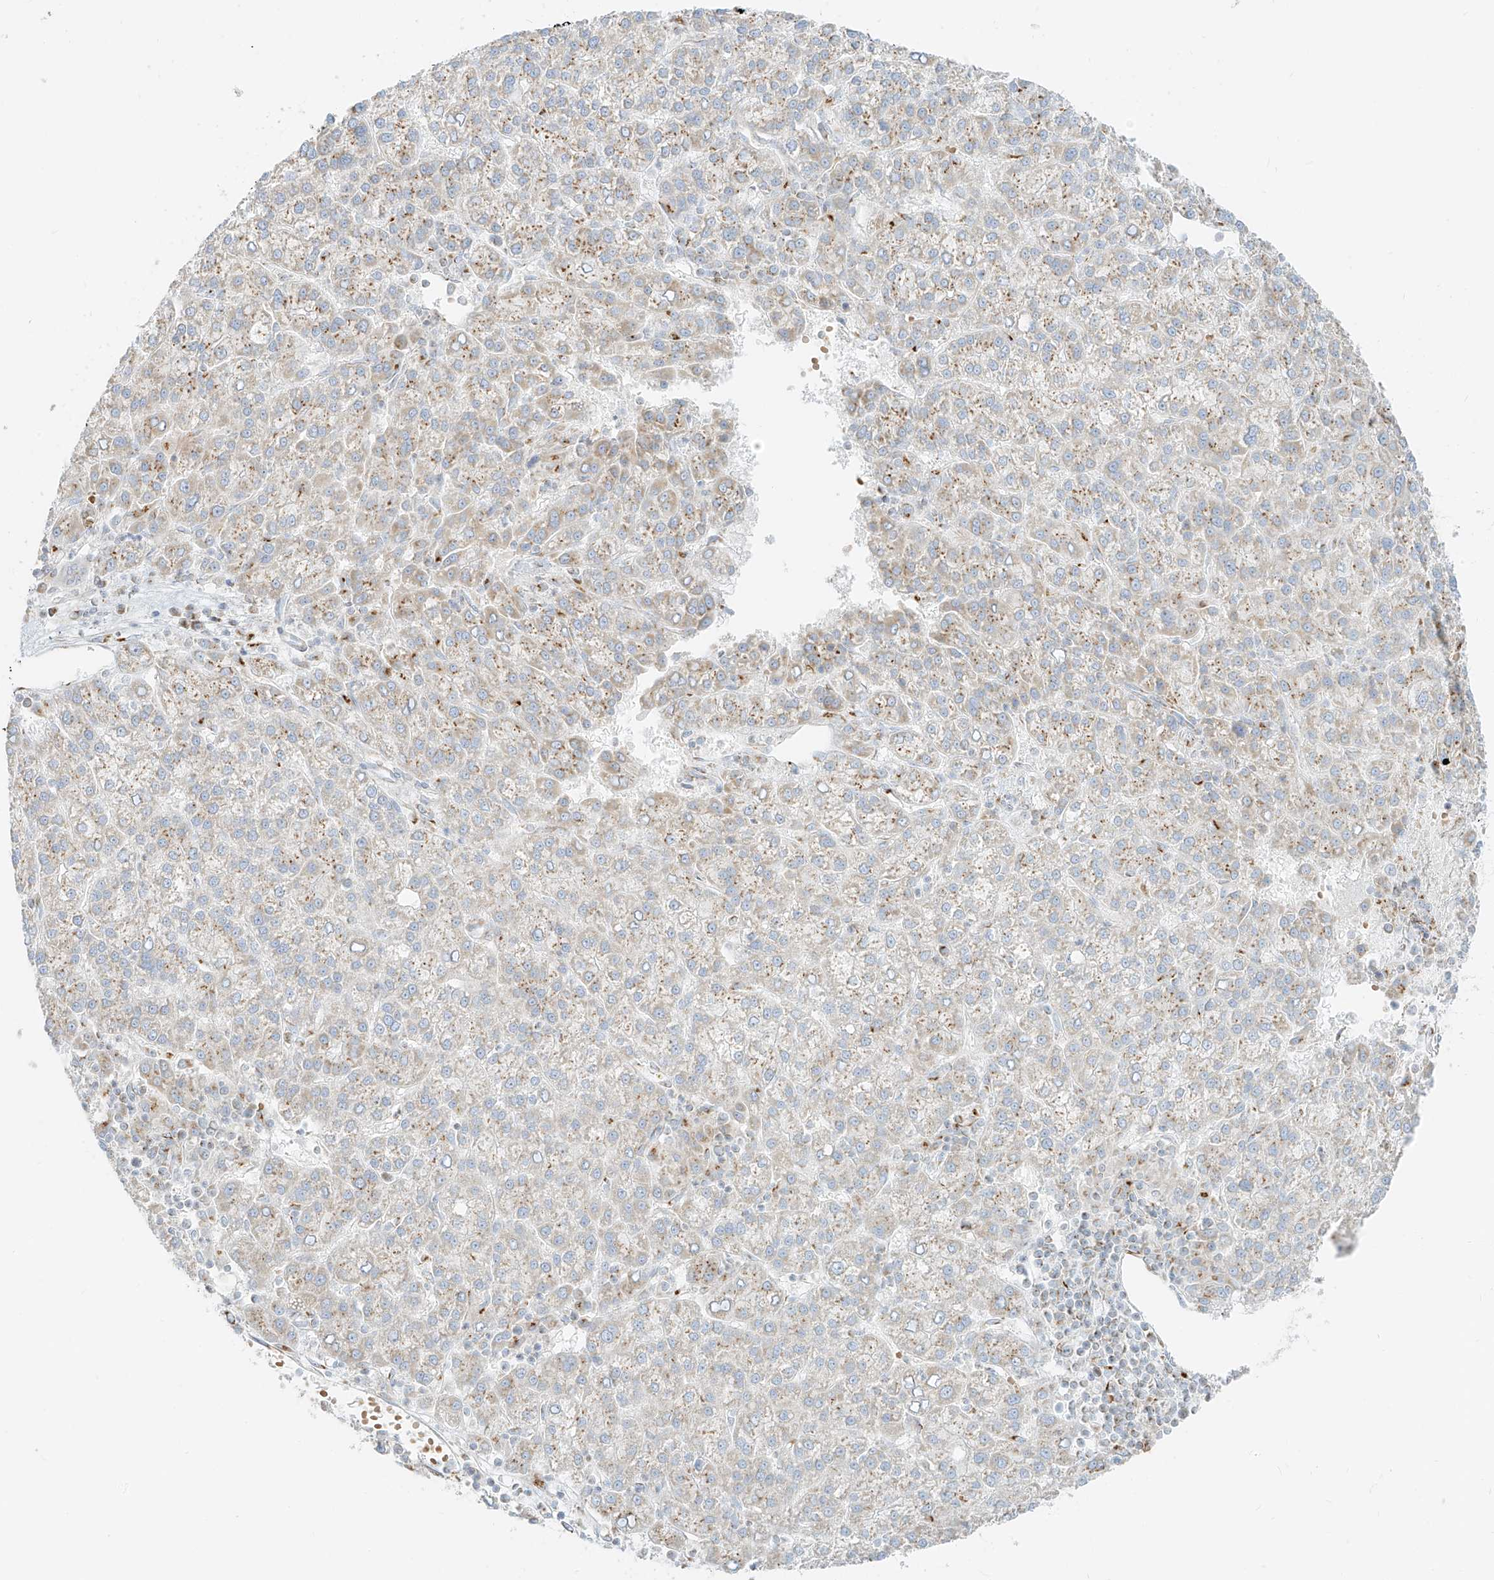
{"staining": {"intensity": "weak", "quantity": "25%-75%", "location": "cytoplasmic/membranous"}, "tissue": "liver cancer", "cell_type": "Tumor cells", "image_type": "cancer", "snomed": [{"axis": "morphology", "description": "Carcinoma, Hepatocellular, NOS"}, {"axis": "topography", "description": "Liver"}], "caption": "Liver cancer (hepatocellular carcinoma) stained for a protein shows weak cytoplasmic/membranous positivity in tumor cells.", "gene": "TMEM87B", "patient": {"sex": "female", "age": 58}}